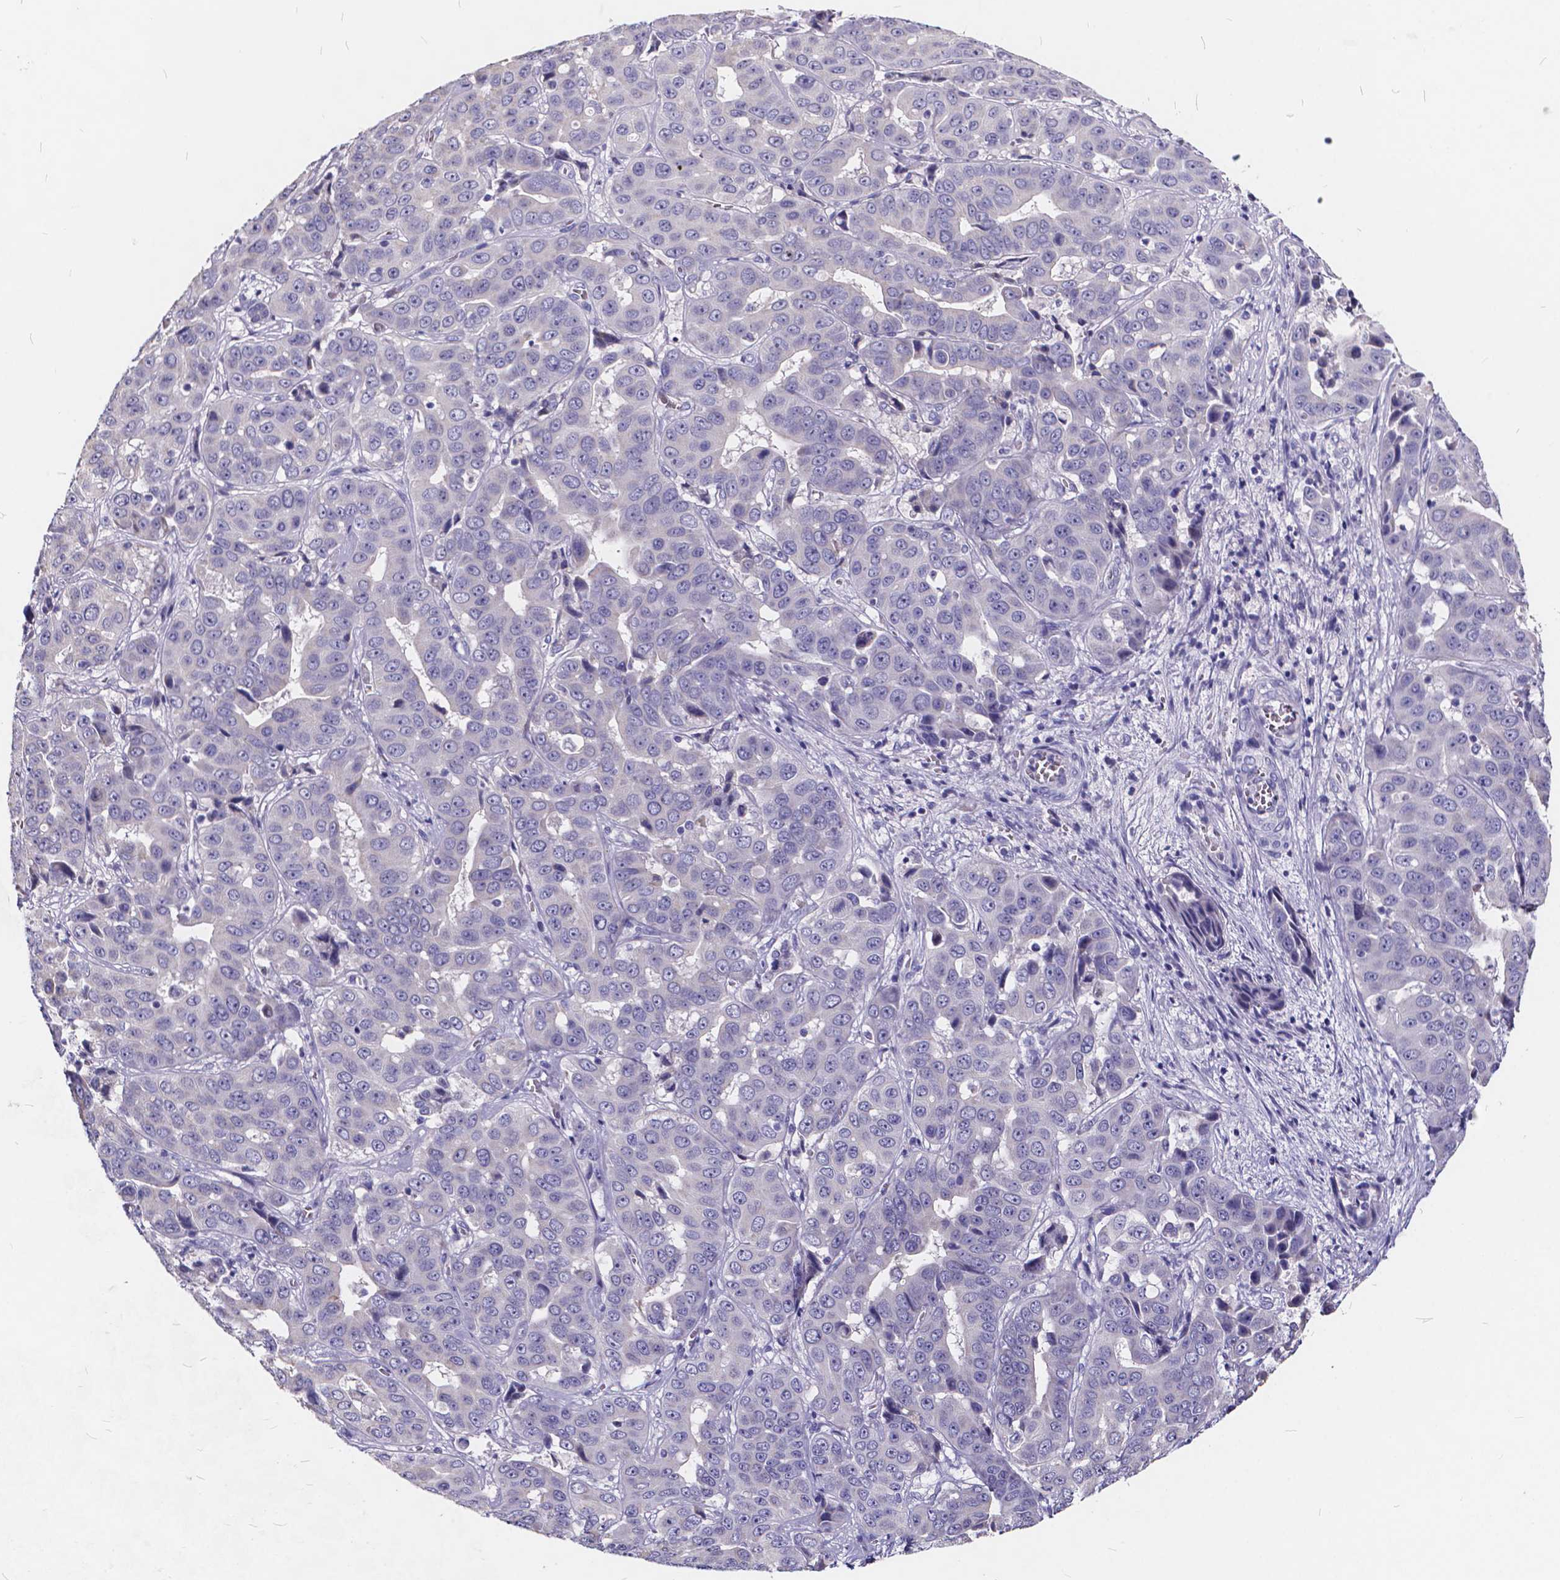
{"staining": {"intensity": "negative", "quantity": "none", "location": "none"}, "tissue": "liver cancer", "cell_type": "Tumor cells", "image_type": "cancer", "snomed": [{"axis": "morphology", "description": "Cholangiocarcinoma"}, {"axis": "topography", "description": "Liver"}], "caption": "Image shows no protein staining in tumor cells of liver cancer tissue.", "gene": "SPEF2", "patient": {"sex": "female", "age": 52}}